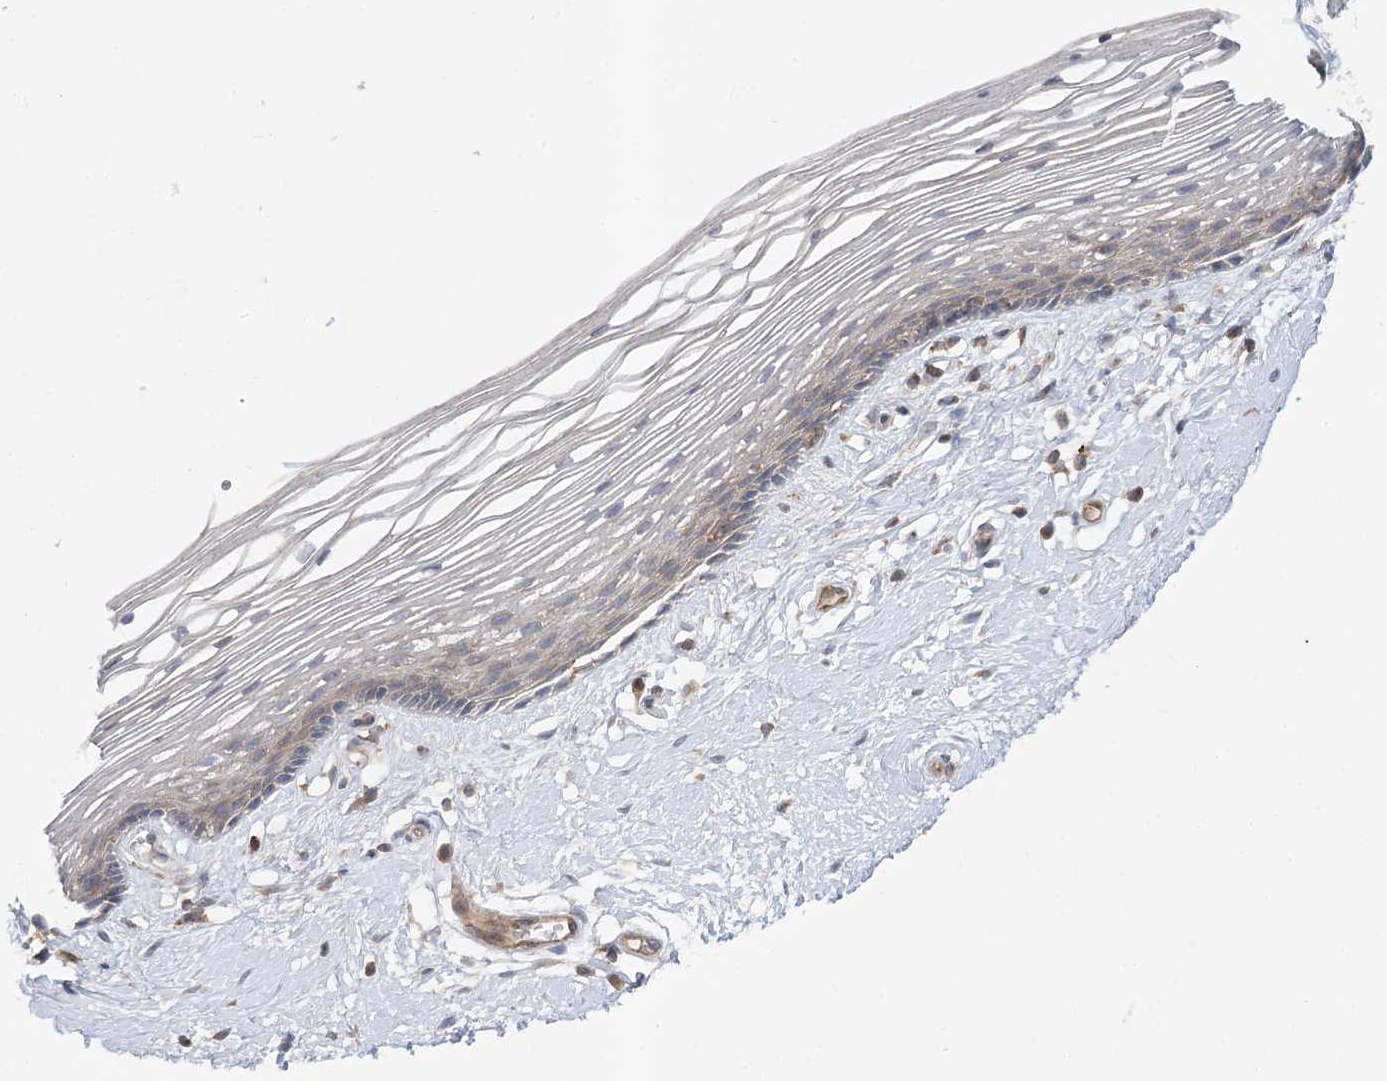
{"staining": {"intensity": "weak", "quantity": "<25%", "location": "cytoplasmic/membranous"}, "tissue": "vagina", "cell_type": "Squamous epithelial cells", "image_type": "normal", "snomed": [{"axis": "morphology", "description": "Normal tissue, NOS"}, {"axis": "topography", "description": "Vagina"}], "caption": "Immunohistochemistry of normal human vagina reveals no staining in squamous epithelial cells. (DAB IHC with hematoxylin counter stain).", "gene": "ABRAXAS2", "patient": {"sex": "female", "age": 46}}